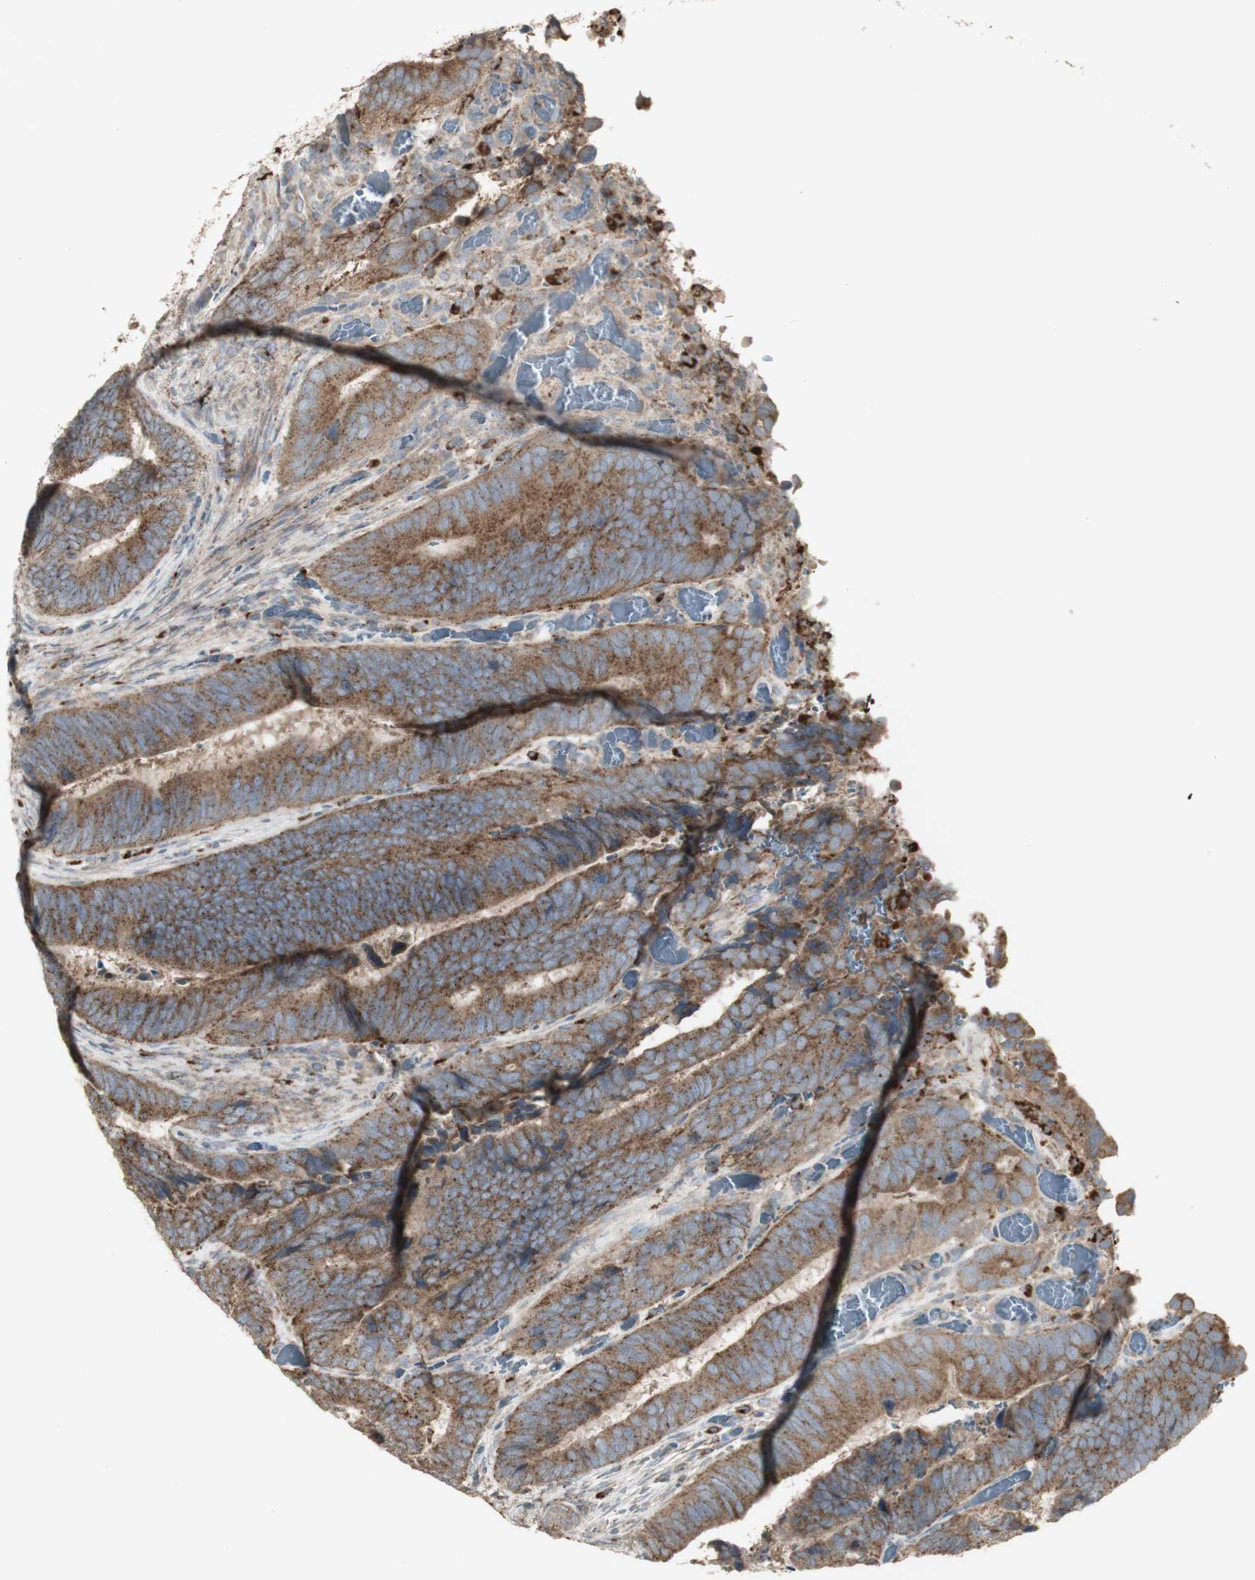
{"staining": {"intensity": "moderate", "quantity": ">75%", "location": "cytoplasmic/membranous"}, "tissue": "colorectal cancer", "cell_type": "Tumor cells", "image_type": "cancer", "snomed": [{"axis": "morphology", "description": "Adenocarcinoma, NOS"}, {"axis": "topography", "description": "Colon"}], "caption": "Protein expression analysis of colorectal cancer (adenocarcinoma) shows moderate cytoplasmic/membranous staining in about >75% of tumor cells.", "gene": "ATP6V1E1", "patient": {"sex": "male", "age": 72}}